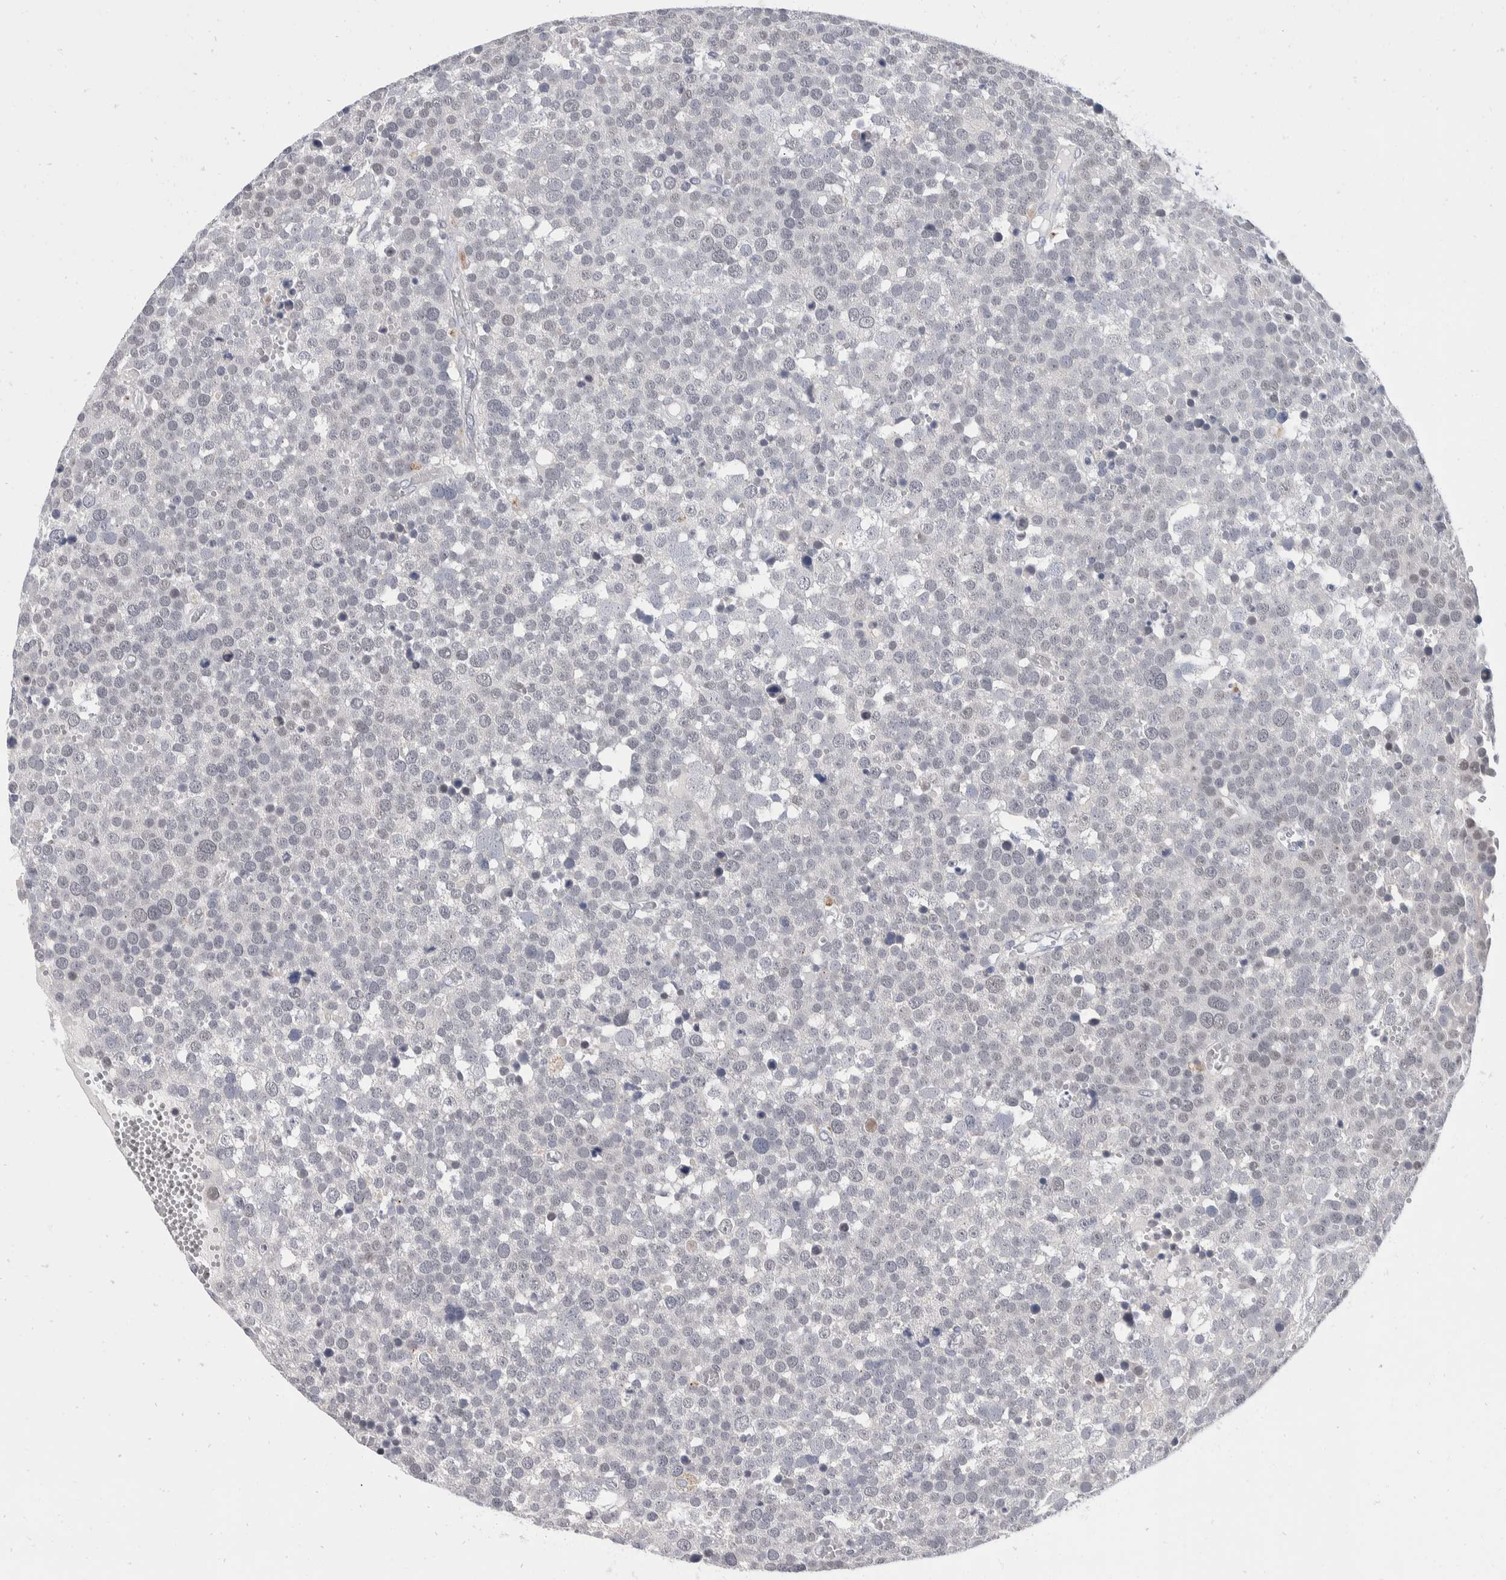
{"staining": {"intensity": "negative", "quantity": "none", "location": "none"}, "tissue": "testis cancer", "cell_type": "Tumor cells", "image_type": "cancer", "snomed": [{"axis": "morphology", "description": "Seminoma, NOS"}, {"axis": "topography", "description": "Testis"}], "caption": "Immunohistochemistry (IHC) image of neoplastic tissue: testis cancer (seminoma) stained with DAB (3,3'-diaminobenzidine) shows no significant protein expression in tumor cells.", "gene": "CATSPERD", "patient": {"sex": "male", "age": 71}}